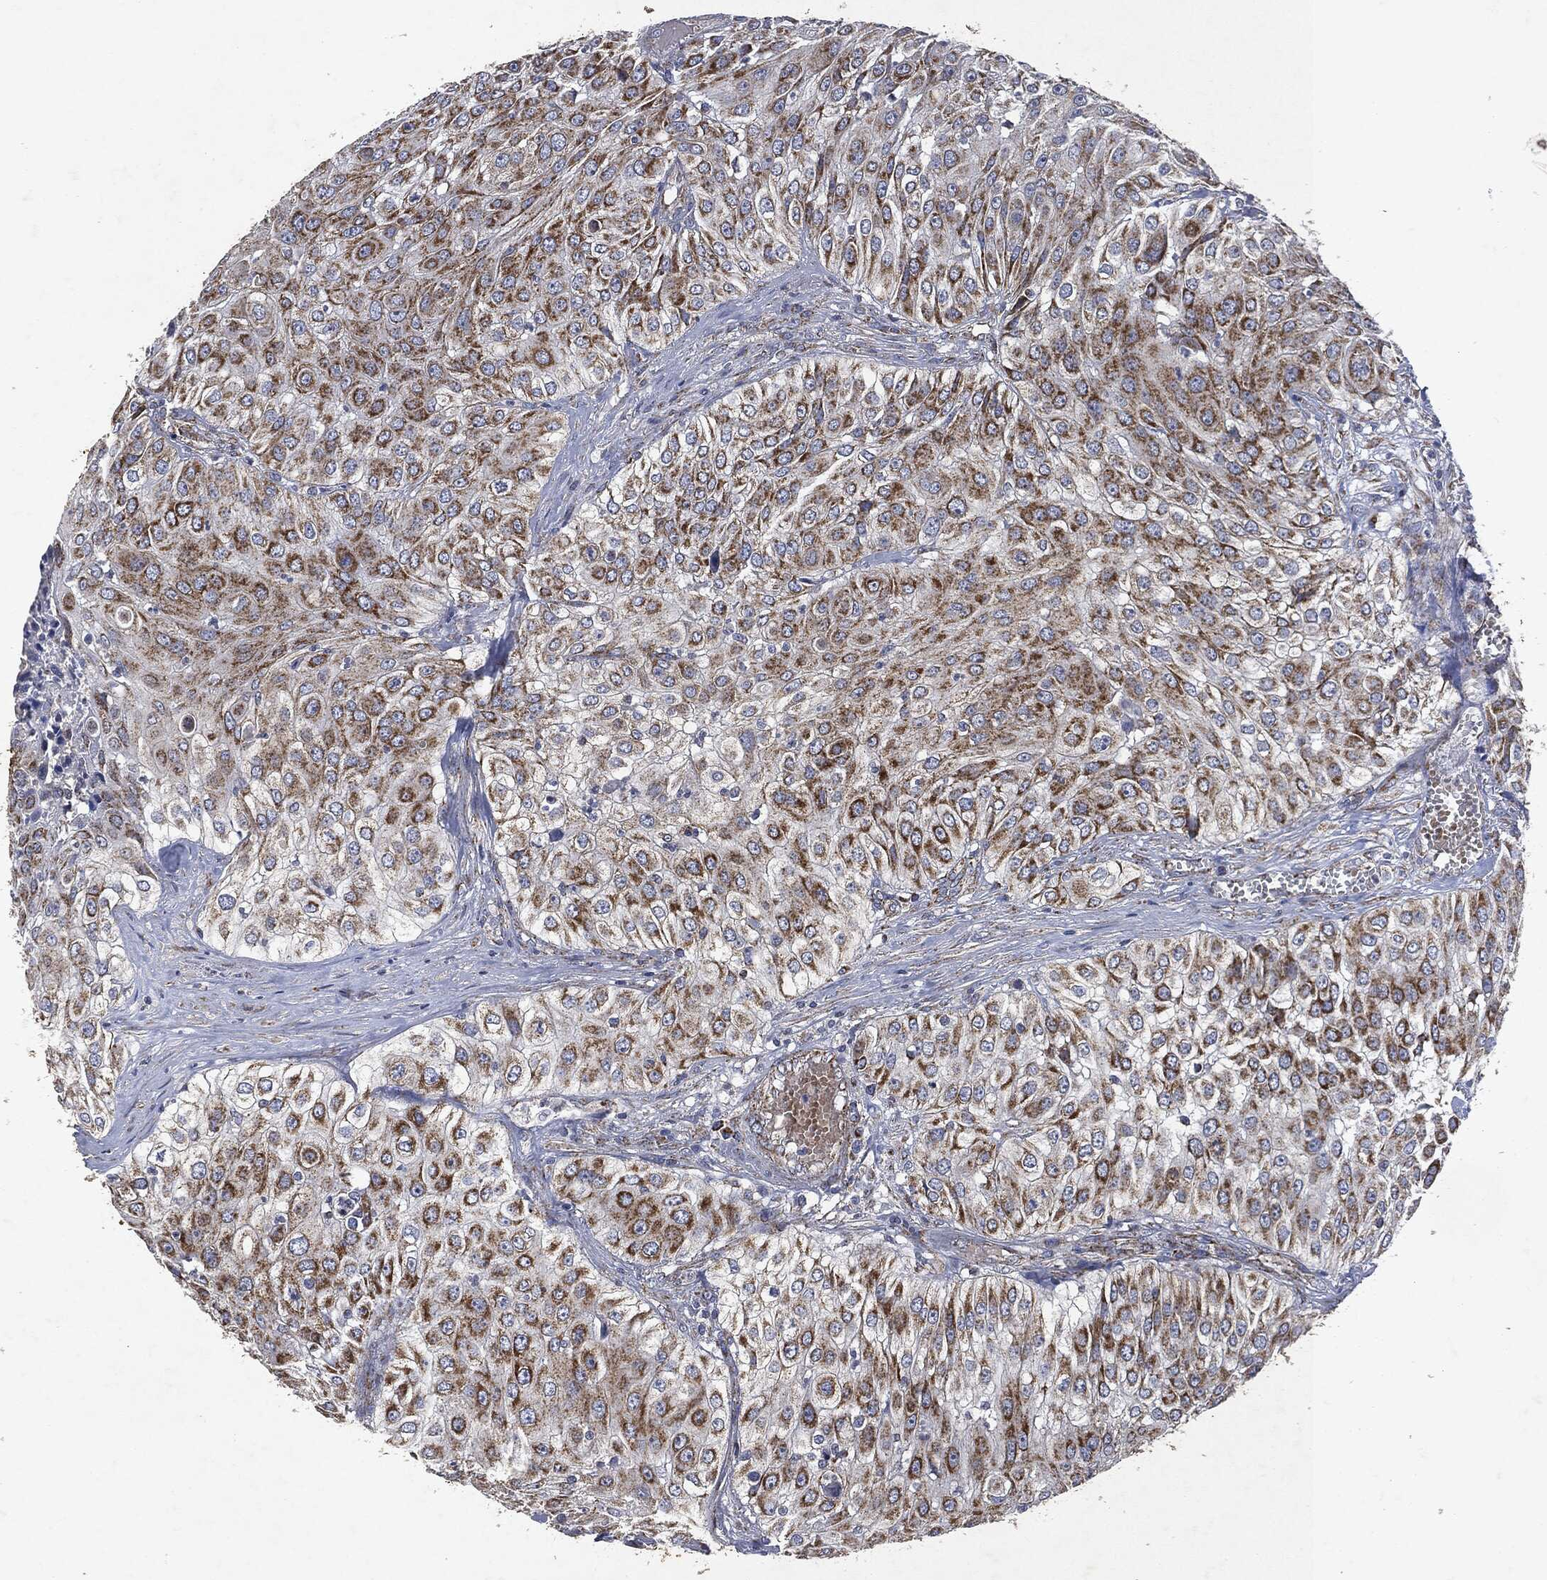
{"staining": {"intensity": "strong", "quantity": ">75%", "location": "cytoplasmic/membranous"}, "tissue": "urothelial cancer", "cell_type": "Tumor cells", "image_type": "cancer", "snomed": [{"axis": "morphology", "description": "Urothelial carcinoma, High grade"}, {"axis": "topography", "description": "Urinary bladder"}], "caption": "Approximately >75% of tumor cells in high-grade urothelial carcinoma demonstrate strong cytoplasmic/membranous protein positivity as visualized by brown immunohistochemical staining.", "gene": "RYK", "patient": {"sex": "female", "age": 79}}